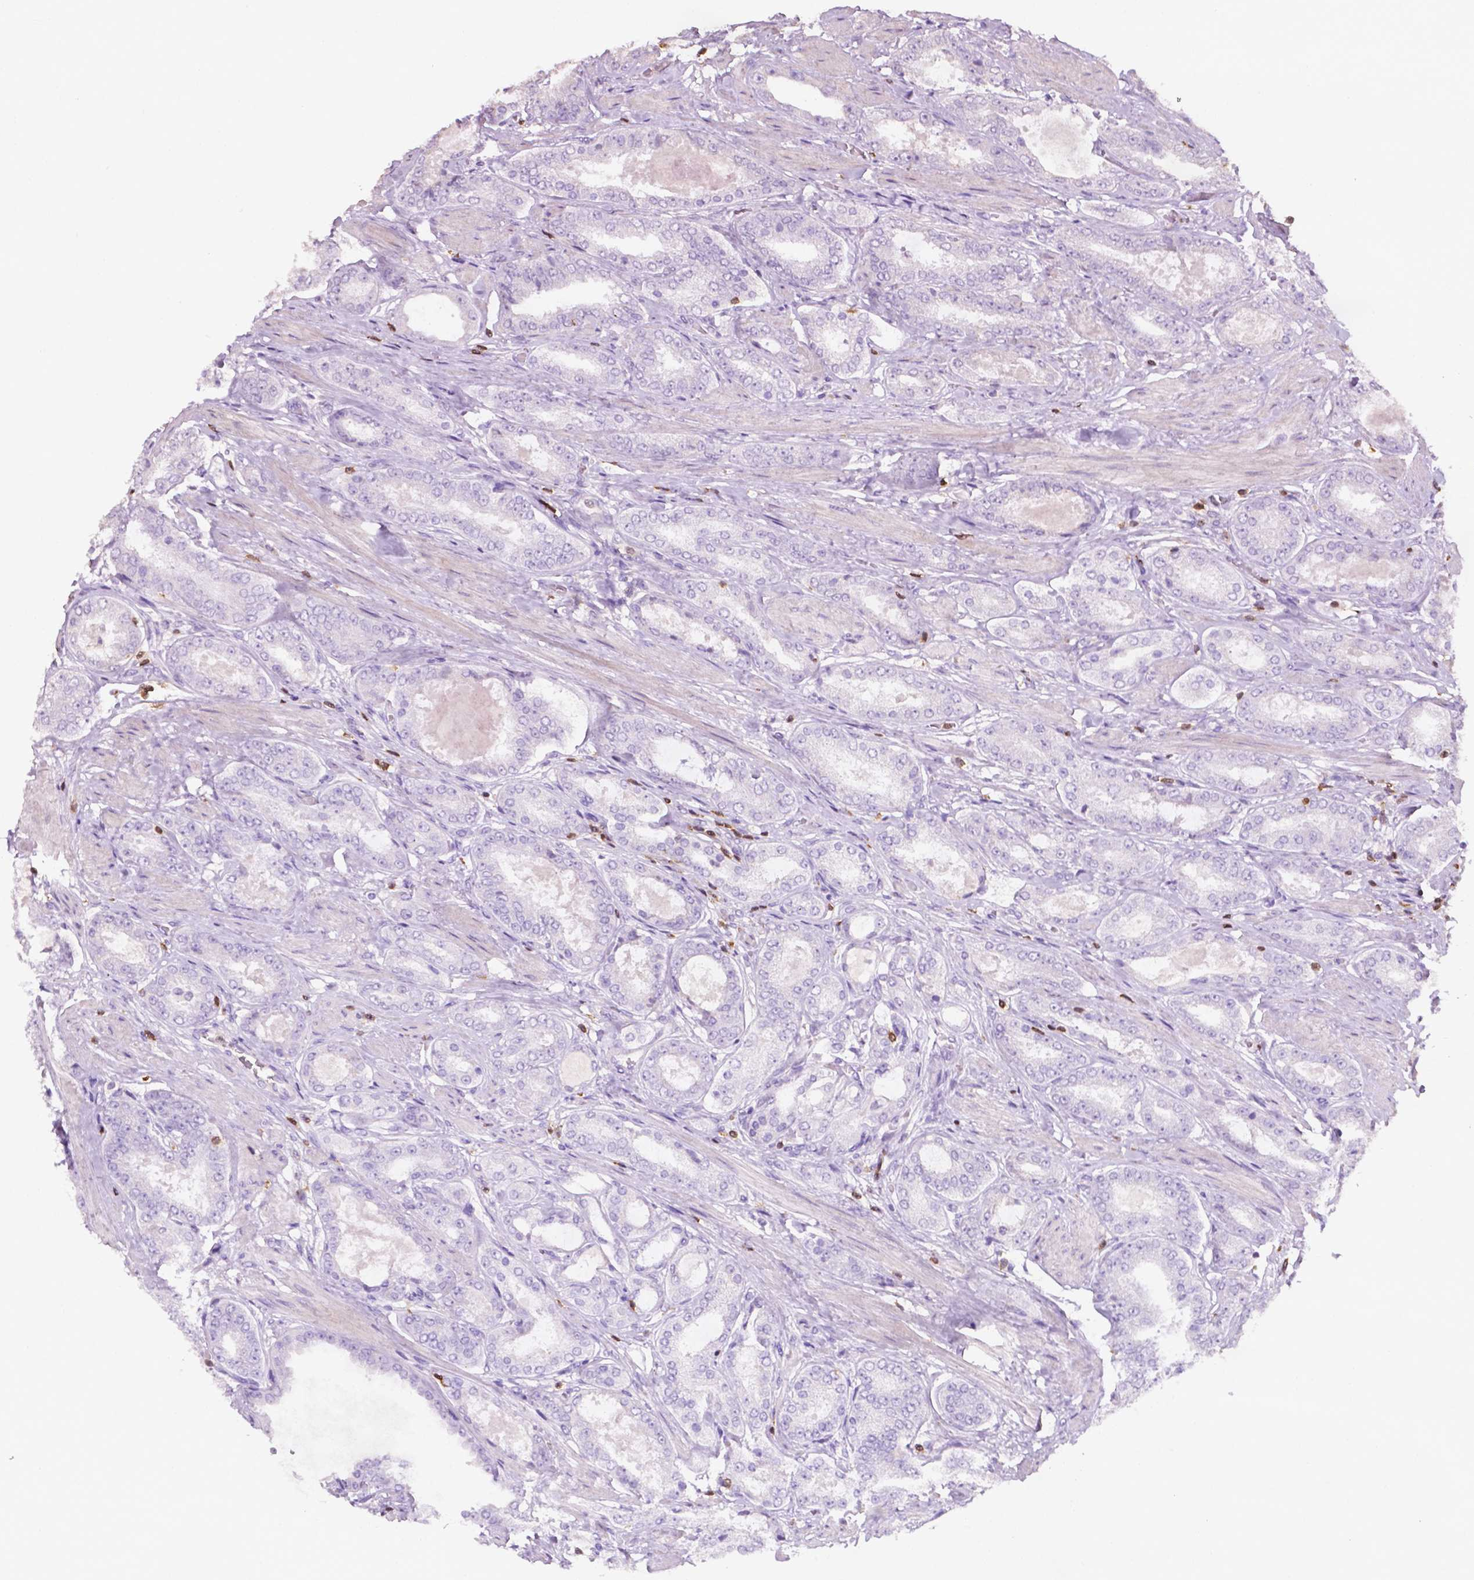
{"staining": {"intensity": "negative", "quantity": "none", "location": "none"}, "tissue": "prostate cancer", "cell_type": "Tumor cells", "image_type": "cancer", "snomed": [{"axis": "morphology", "description": "Adenocarcinoma, High grade"}, {"axis": "topography", "description": "Prostate"}], "caption": "The micrograph displays no significant positivity in tumor cells of prostate cancer.", "gene": "TBC1D10C", "patient": {"sex": "male", "age": 63}}